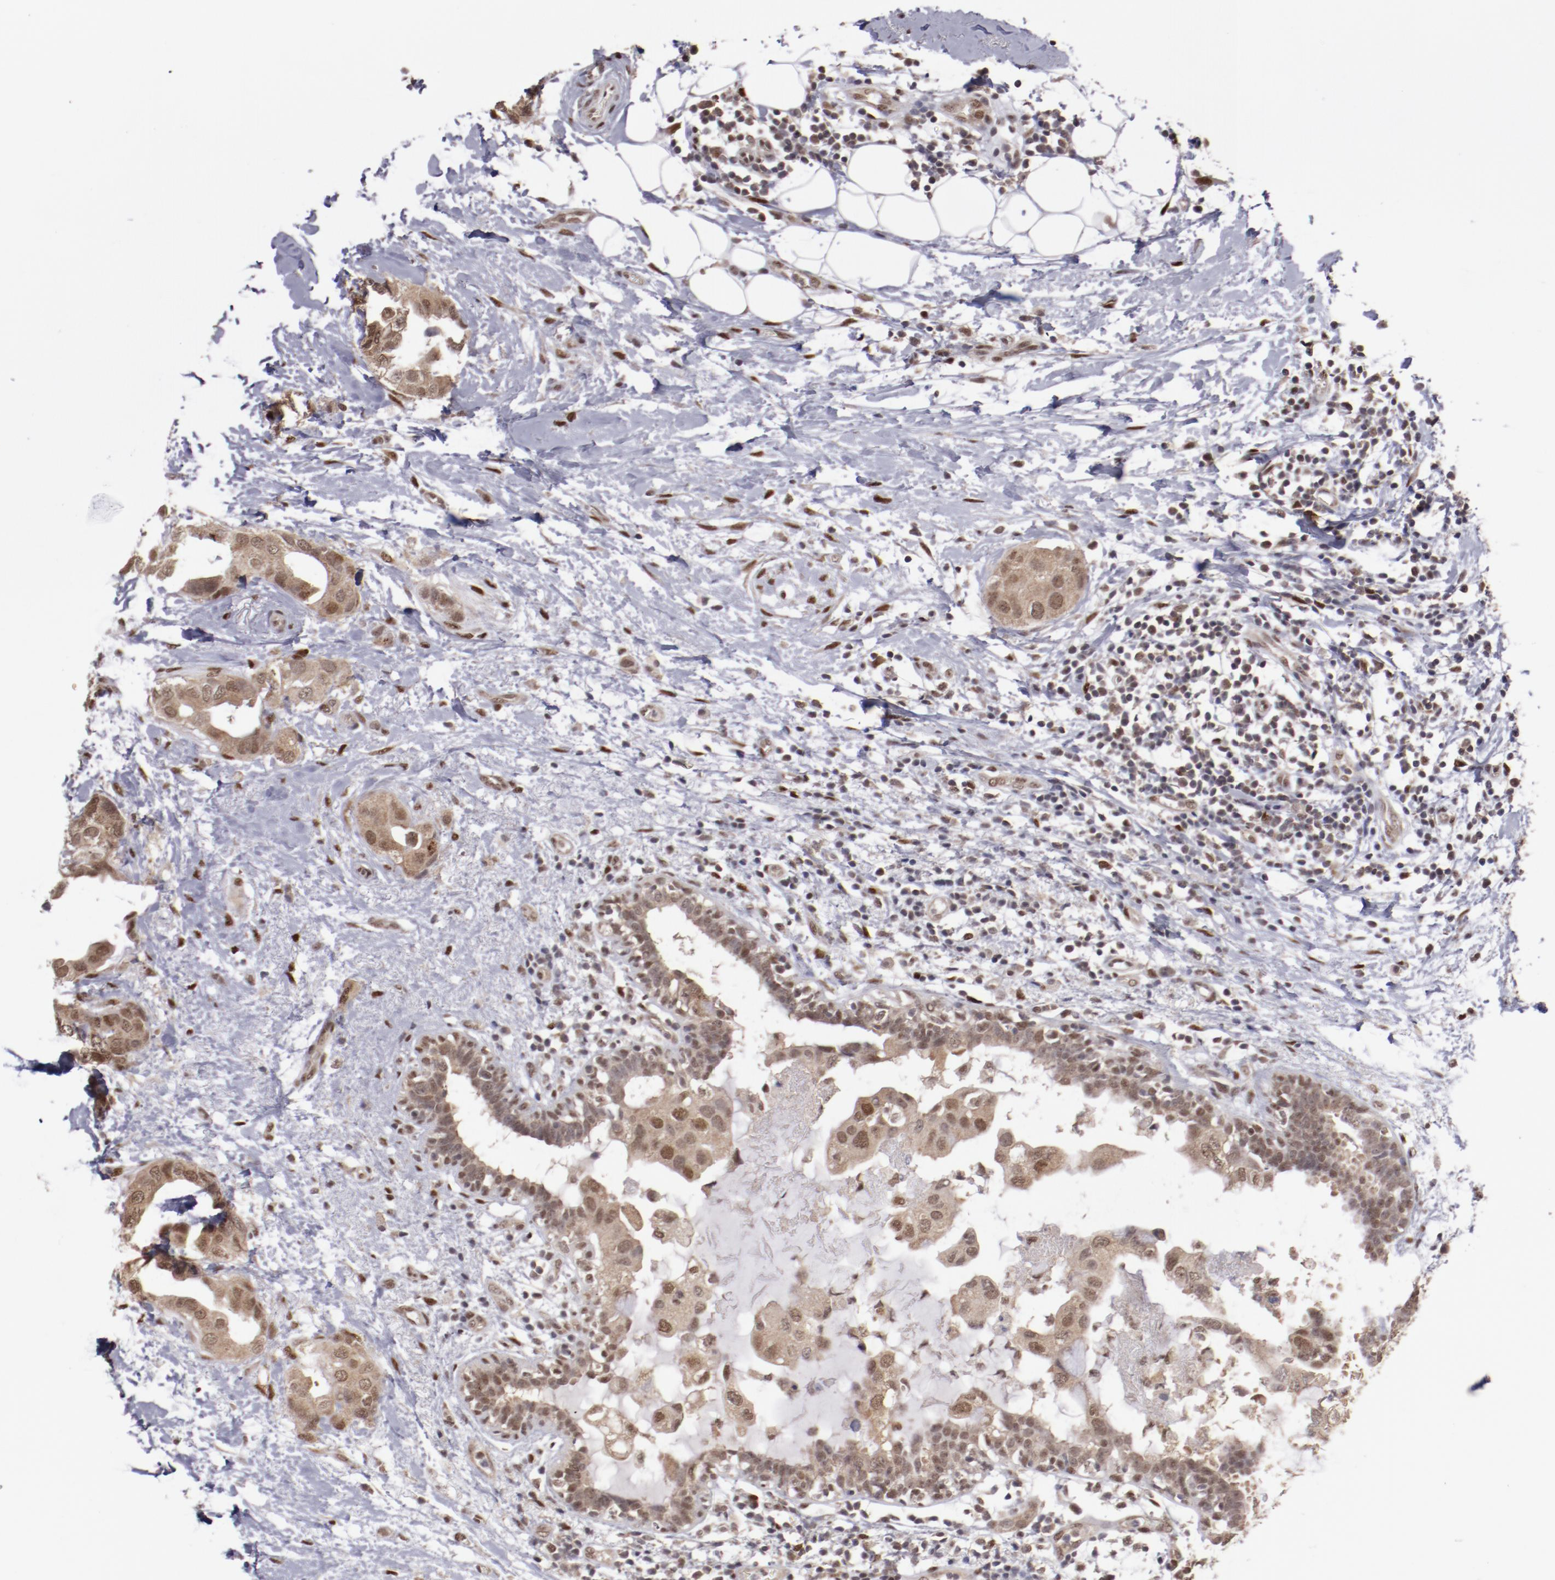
{"staining": {"intensity": "moderate", "quantity": ">75%", "location": "cytoplasmic/membranous,nuclear"}, "tissue": "breast cancer", "cell_type": "Tumor cells", "image_type": "cancer", "snomed": [{"axis": "morphology", "description": "Duct carcinoma"}, {"axis": "topography", "description": "Breast"}], "caption": "An immunohistochemistry photomicrograph of tumor tissue is shown. Protein staining in brown shows moderate cytoplasmic/membranous and nuclear positivity in breast cancer within tumor cells.", "gene": "ARNT", "patient": {"sex": "female", "age": 40}}